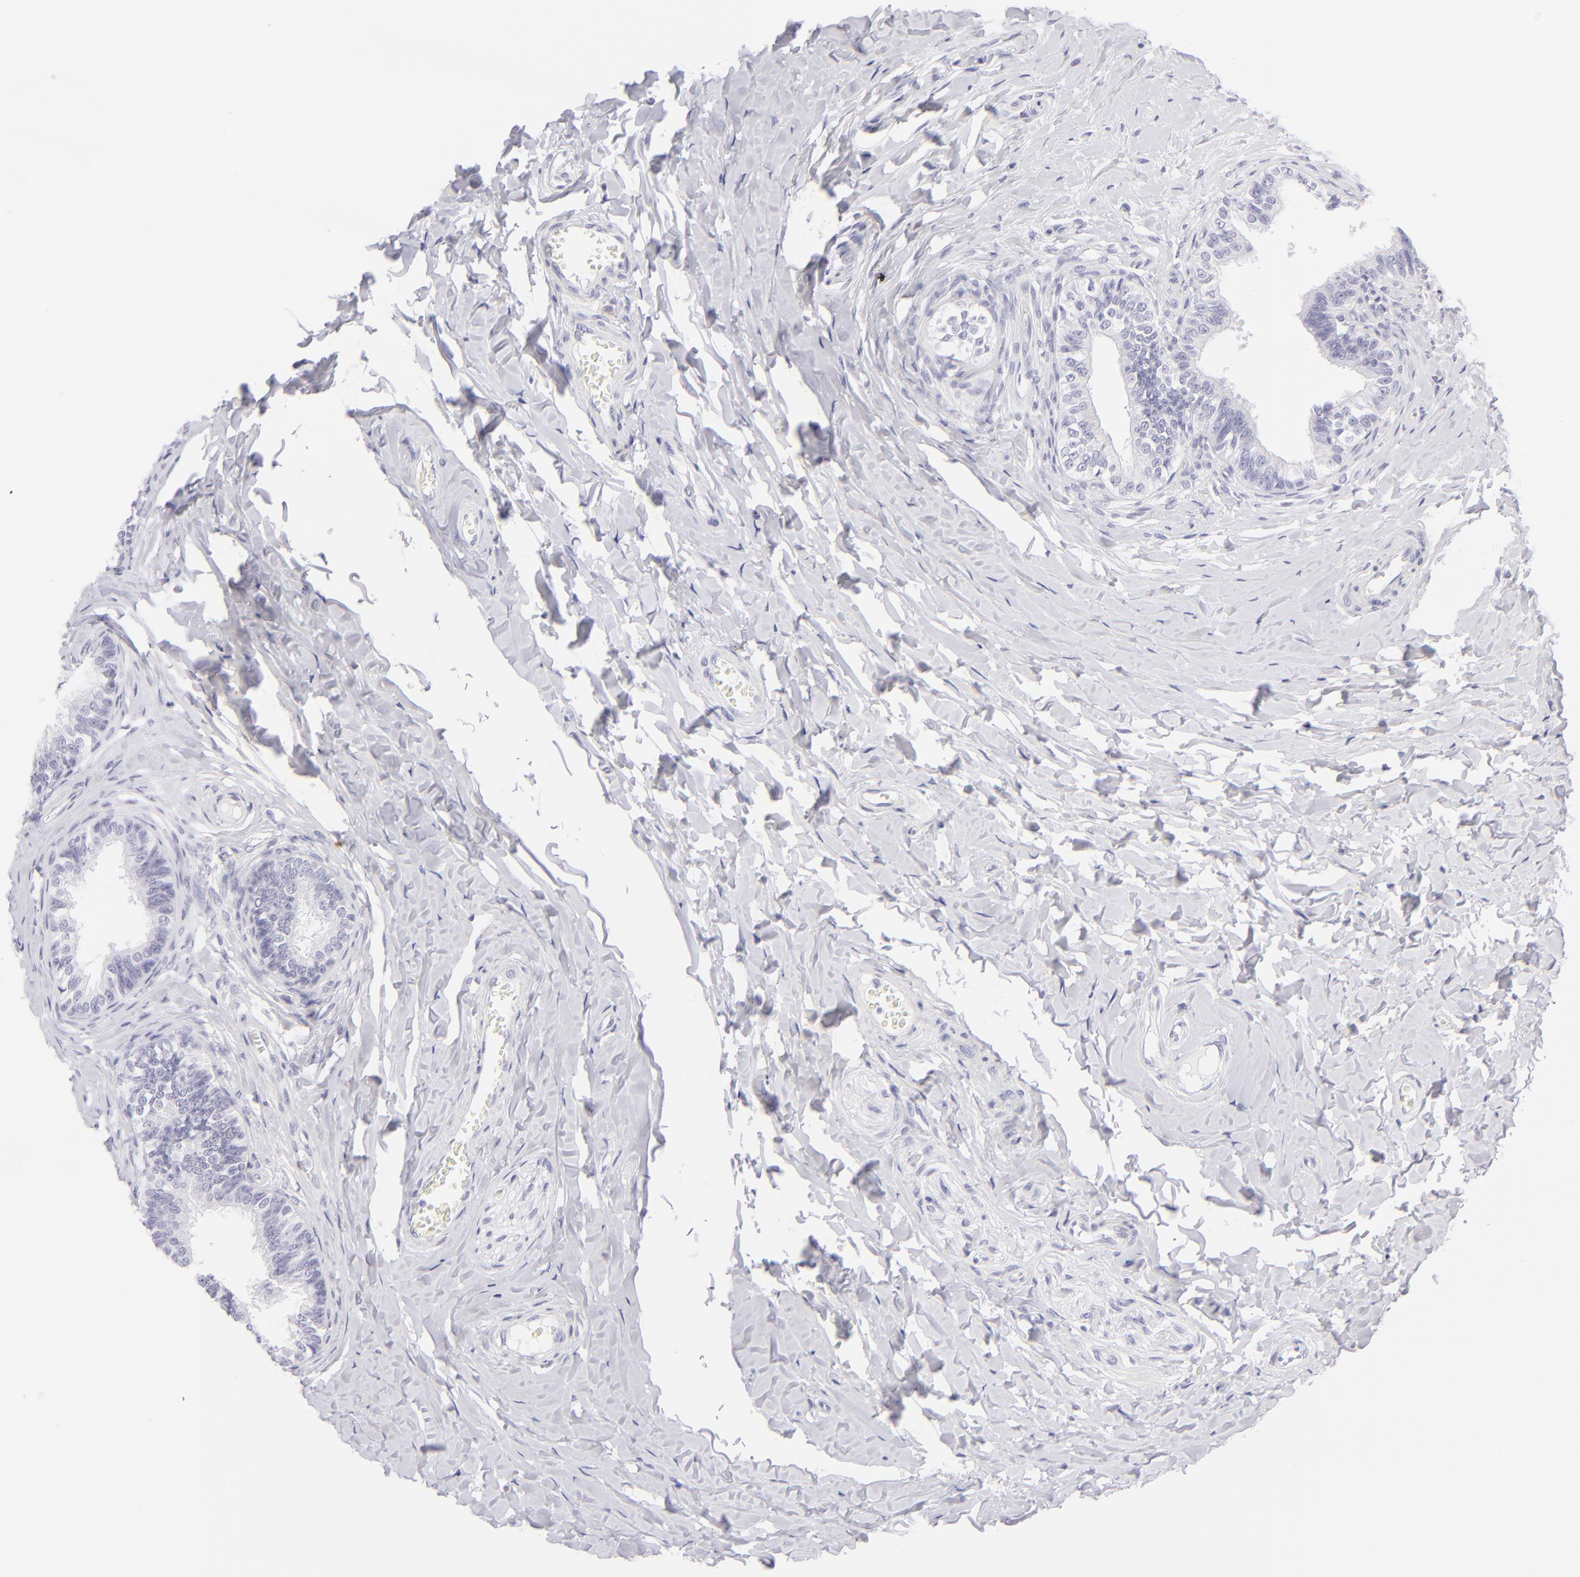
{"staining": {"intensity": "negative", "quantity": "none", "location": "none"}, "tissue": "epididymis", "cell_type": "Glandular cells", "image_type": "normal", "snomed": [{"axis": "morphology", "description": "Normal tissue, NOS"}, {"axis": "topography", "description": "Soft tissue"}, {"axis": "topography", "description": "Epididymis"}], "caption": "DAB immunohistochemical staining of unremarkable epididymis reveals no significant positivity in glandular cells.", "gene": "FCER2", "patient": {"sex": "male", "age": 26}}